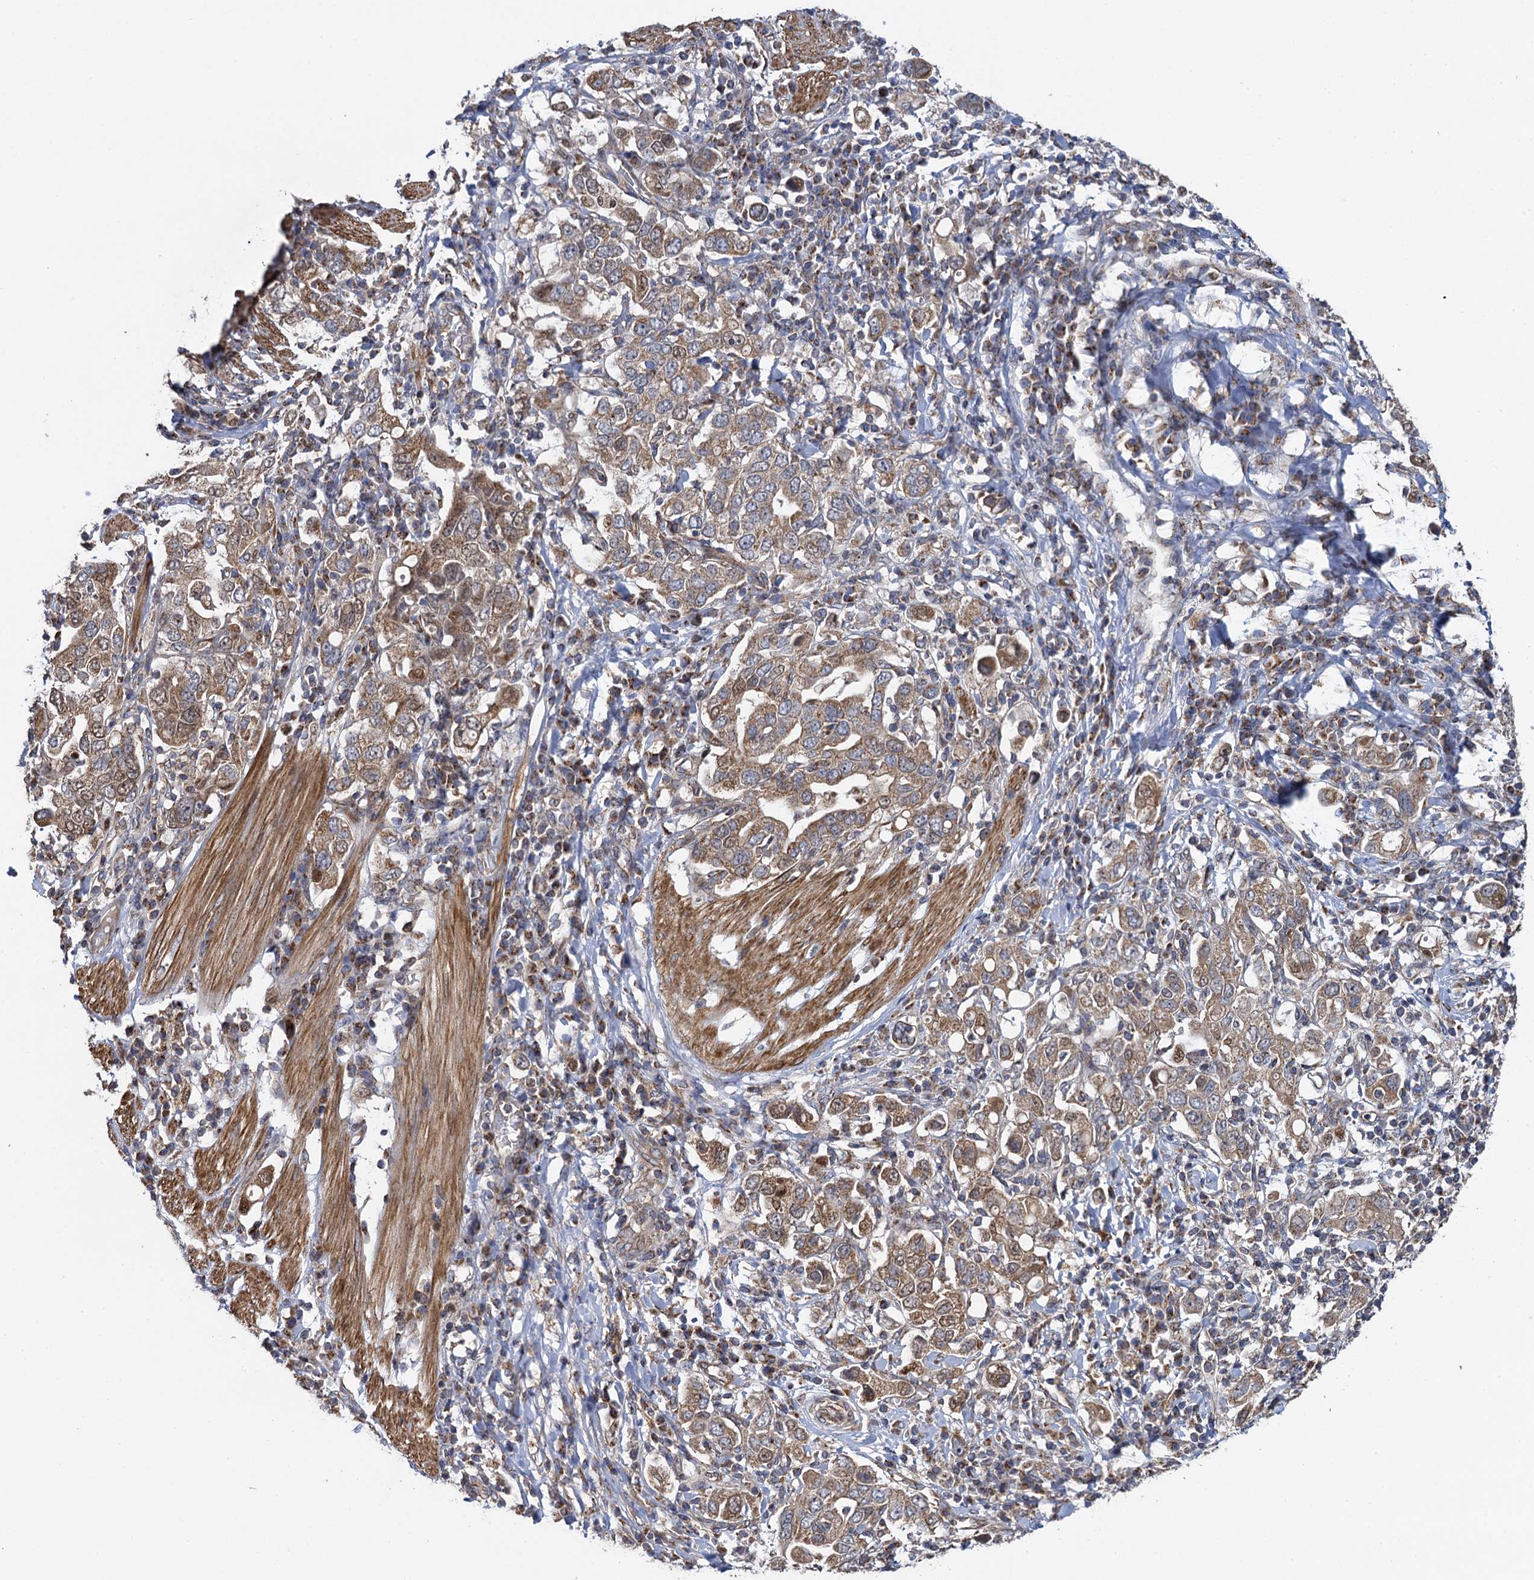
{"staining": {"intensity": "moderate", "quantity": ">75%", "location": "cytoplasmic/membranous"}, "tissue": "stomach cancer", "cell_type": "Tumor cells", "image_type": "cancer", "snomed": [{"axis": "morphology", "description": "Adenocarcinoma, NOS"}, {"axis": "topography", "description": "Stomach, upper"}], "caption": "Immunohistochemistry (IHC) staining of stomach cancer (adenocarcinoma), which shows medium levels of moderate cytoplasmic/membranous expression in about >75% of tumor cells indicating moderate cytoplasmic/membranous protein expression. The staining was performed using DAB (brown) for protein detection and nuclei were counterstained in hematoxylin (blue).", "gene": "HAUS1", "patient": {"sex": "male", "age": 62}}